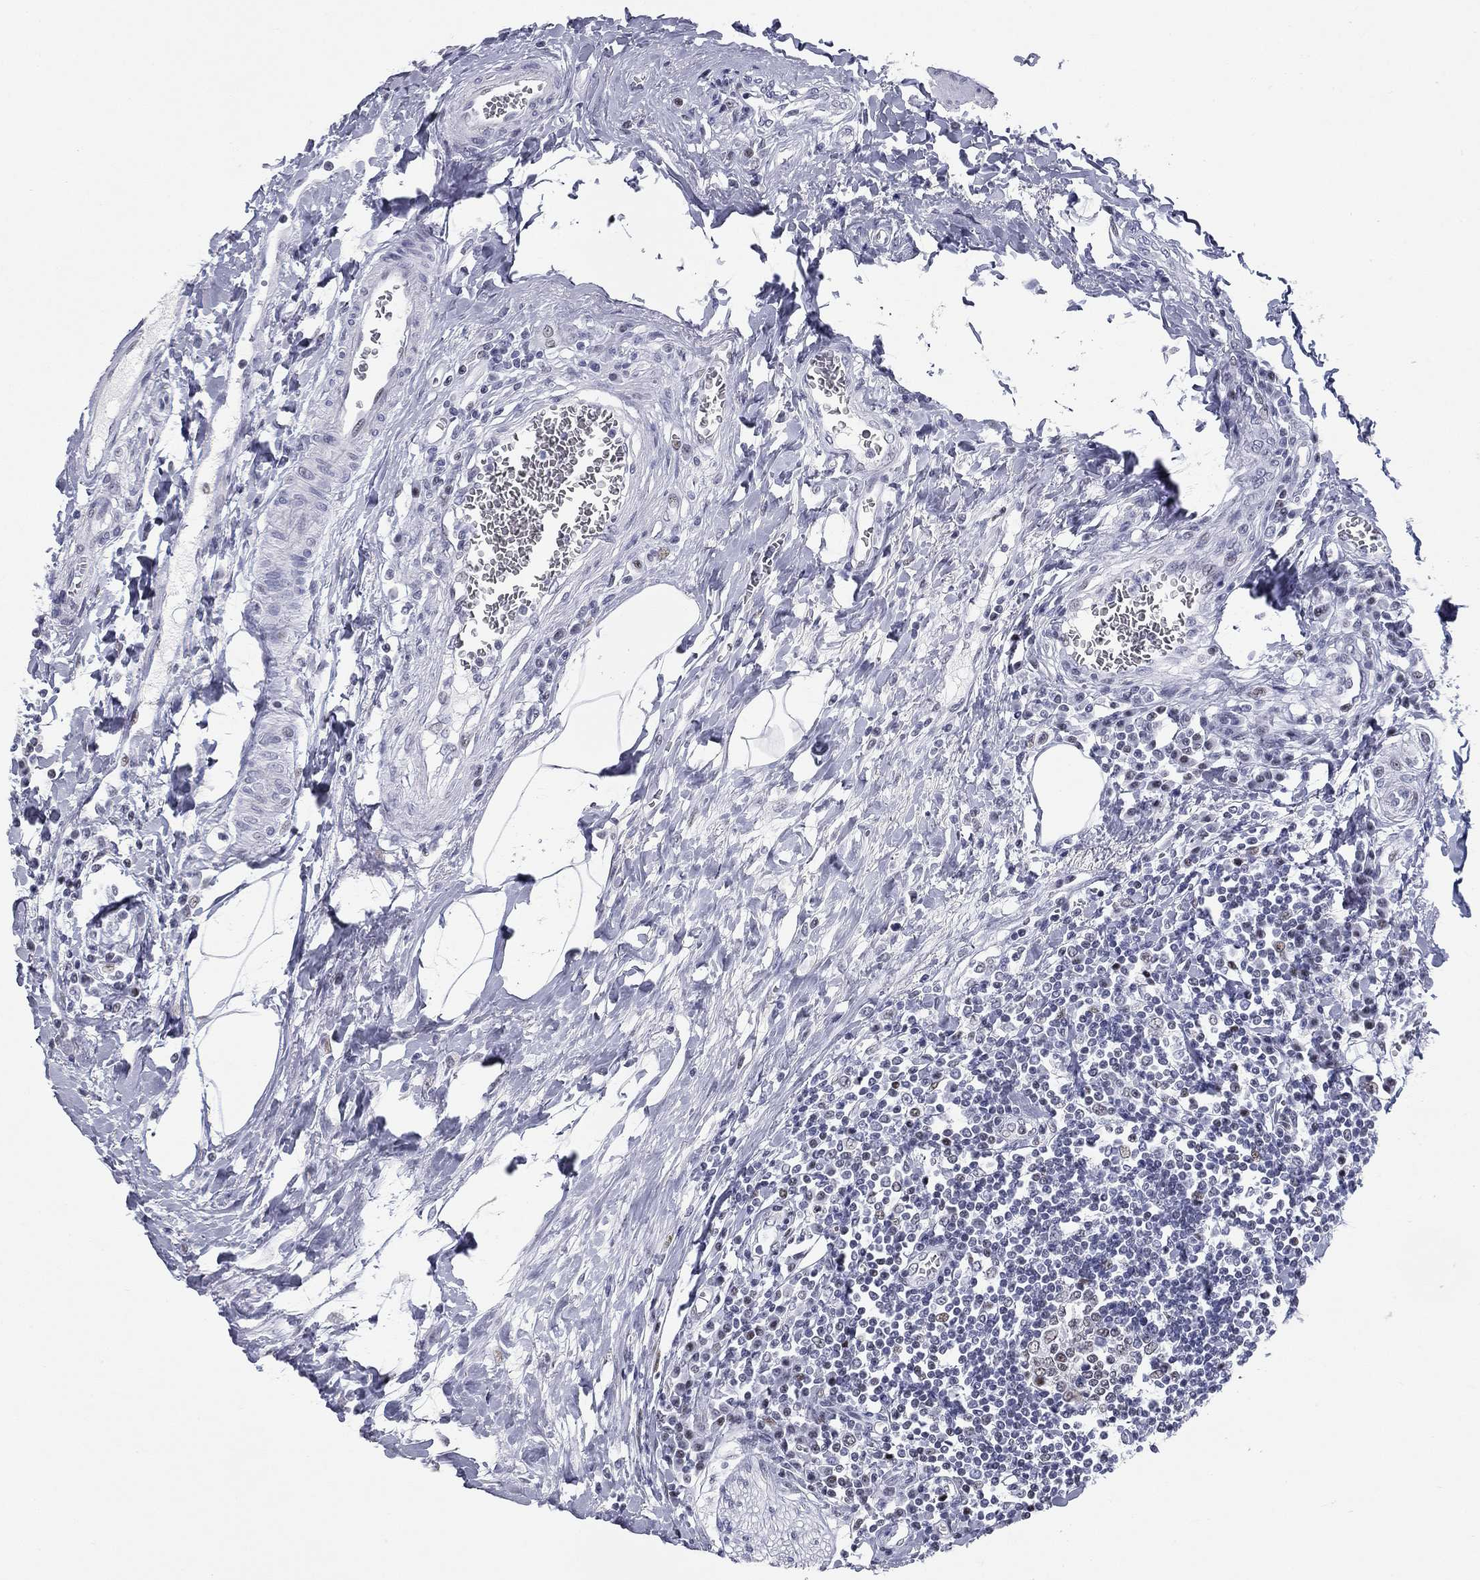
{"staining": {"intensity": "negative", "quantity": "none", "location": "none"}, "tissue": "urothelial cancer", "cell_type": "Tumor cells", "image_type": "cancer", "snomed": [{"axis": "morphology", "description": "Urothelial carcinoma, High grade"}, {"axis": "topography", "description": "Urinary bladder"}], "caption": "Tumor cells are negative for brown protein staining in urothelial carcinoma (high-grade).", "gene": "ASF1B", "patient": {"sex": "female", "age": 58}}